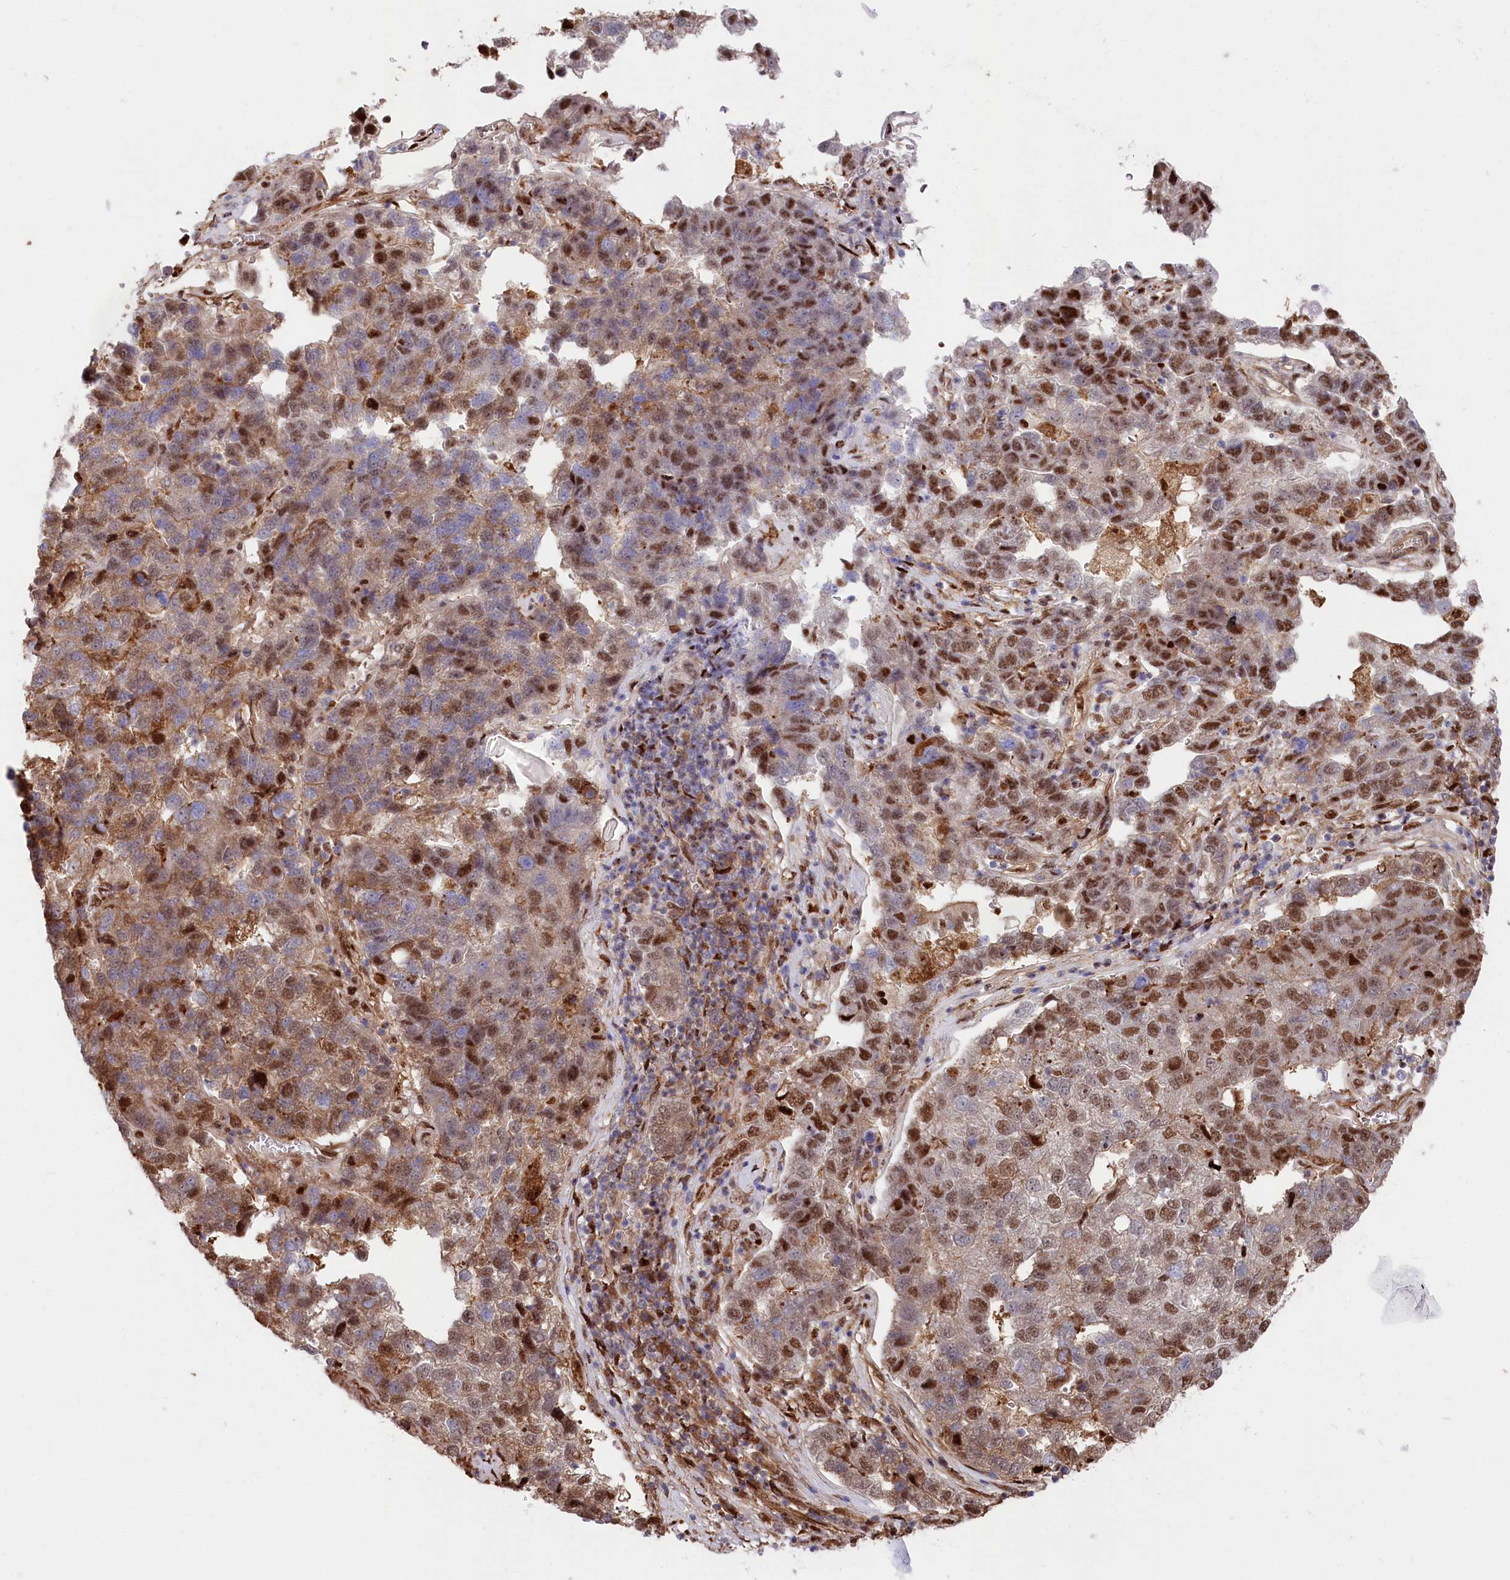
{"staining": {"intensity": "moderate", "quantity": ">75%", "location": "cytoplasmic/membranous,nuclear"}, "tissue": "pancreatic cancer", "cell_type": "Tumor cells", "image_type": "cancer", "snomed": [{"axis": "morphology", "description": "Adenocarcinoma, NOS"}, {"axis": "topography", "description": "Pancreas"}], "caption": "Immunohistochemical staining of human pancreatic adenocarcinoma demonstrates moderate cytoplasmic/membranous and nuclear protein expression in about >75% of tumor cells.", "gene": "PSMA1", "patient": {"sex": "female", "age": 61}}